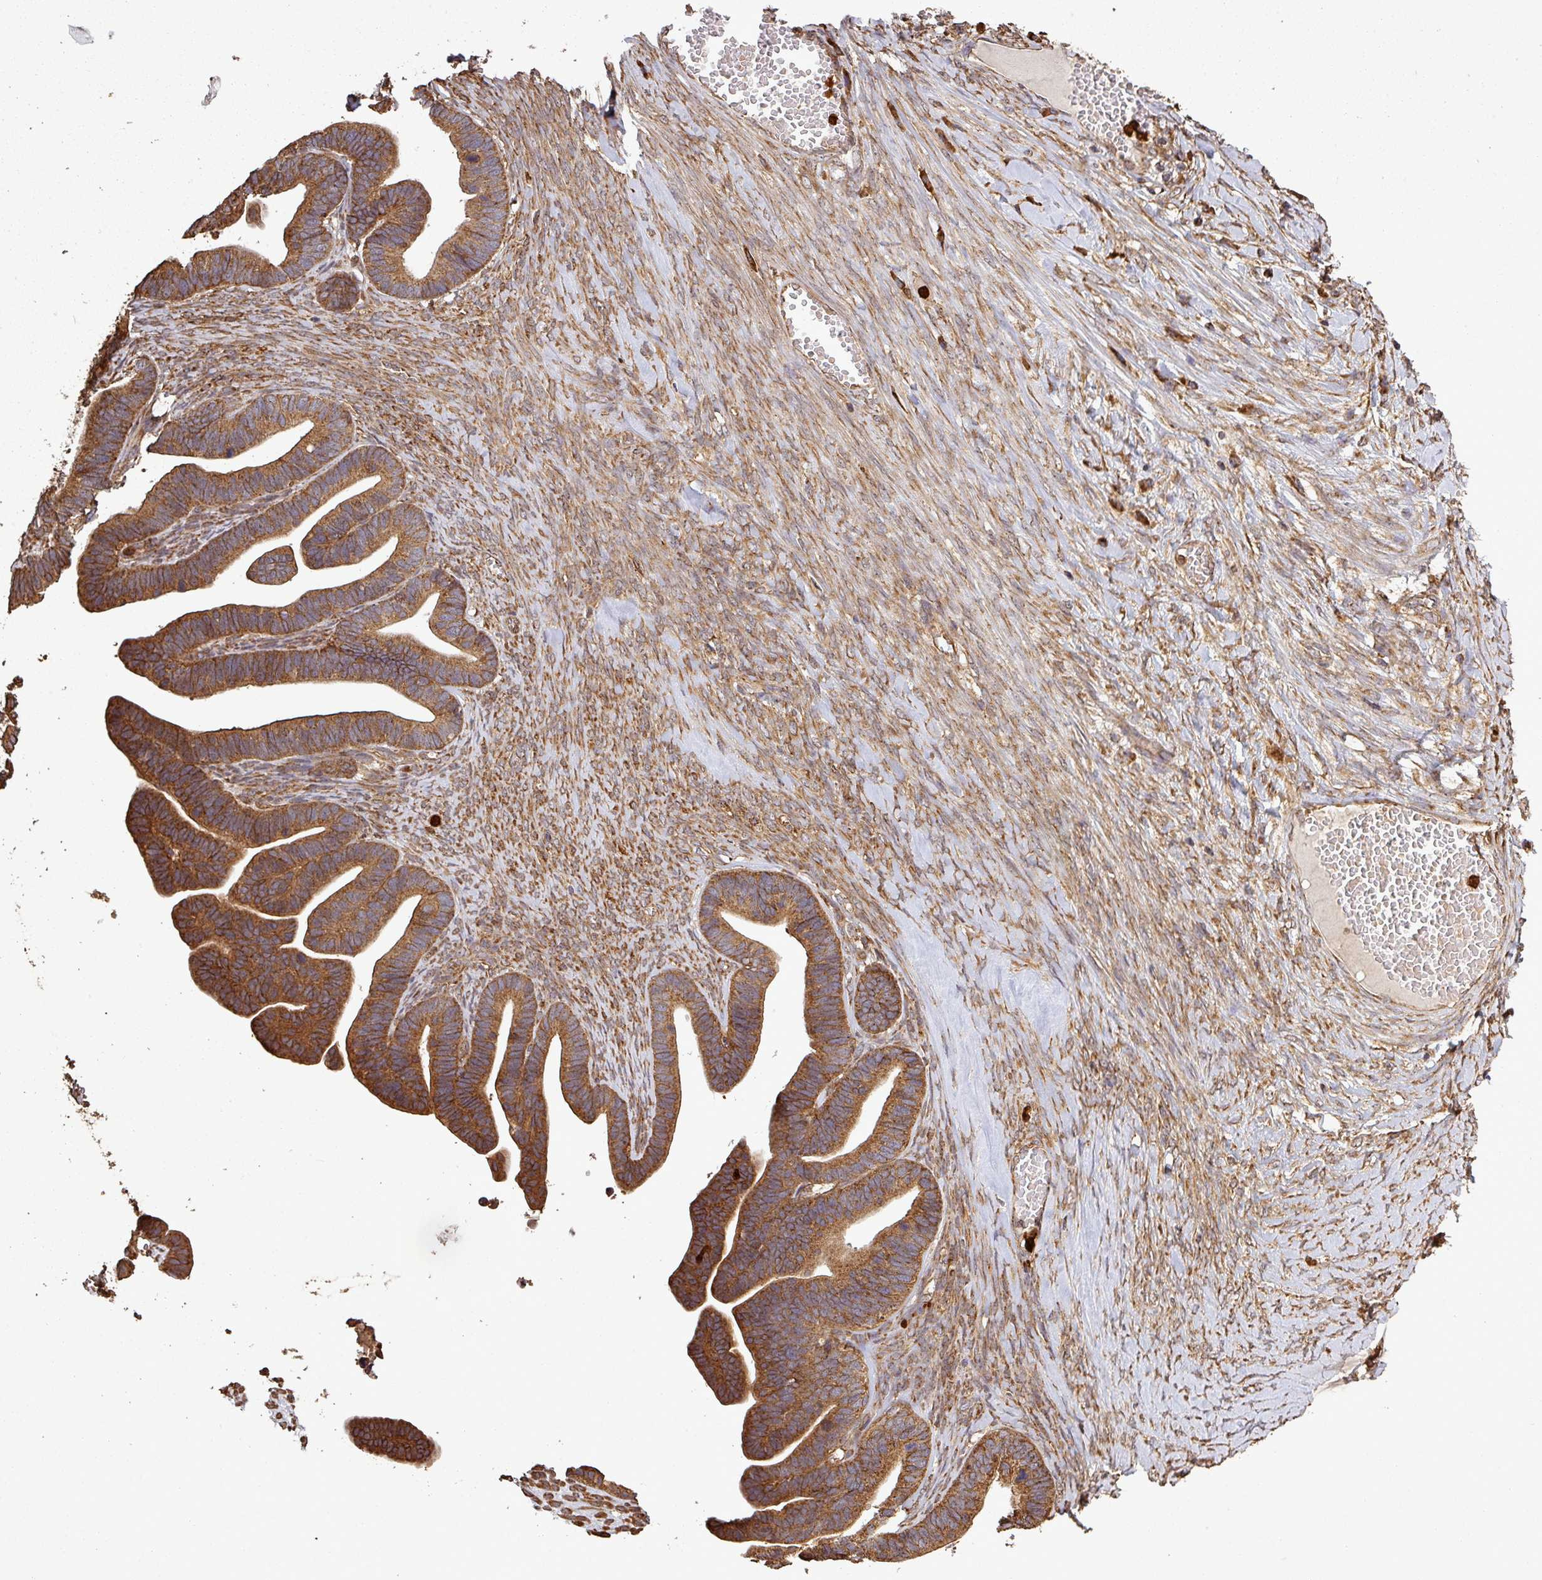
{"staining": {"intensity": "moderate", "quantity": ">75%", "location": "cytoplasmic/membranous"}, "tissue": "ovarian cancer", "cell_type": "Tumor cells", "image_type": "cancer", "snomed": [{"axis": "morphology", "description": "Cystadenocarcinoma, serous, NOS"}, {"axis": "topography", "description": "Ovary"}], "caption": "Immunohistochemical staining of human serous cystadenocarcinoma (ovarian) displays medium levels of moderate cytoplasmic/membranous protein expression in approximately >75% of tumor cells.", "gene": "PLEKHM1", "patient": {"sex": "female", "age": 56}}